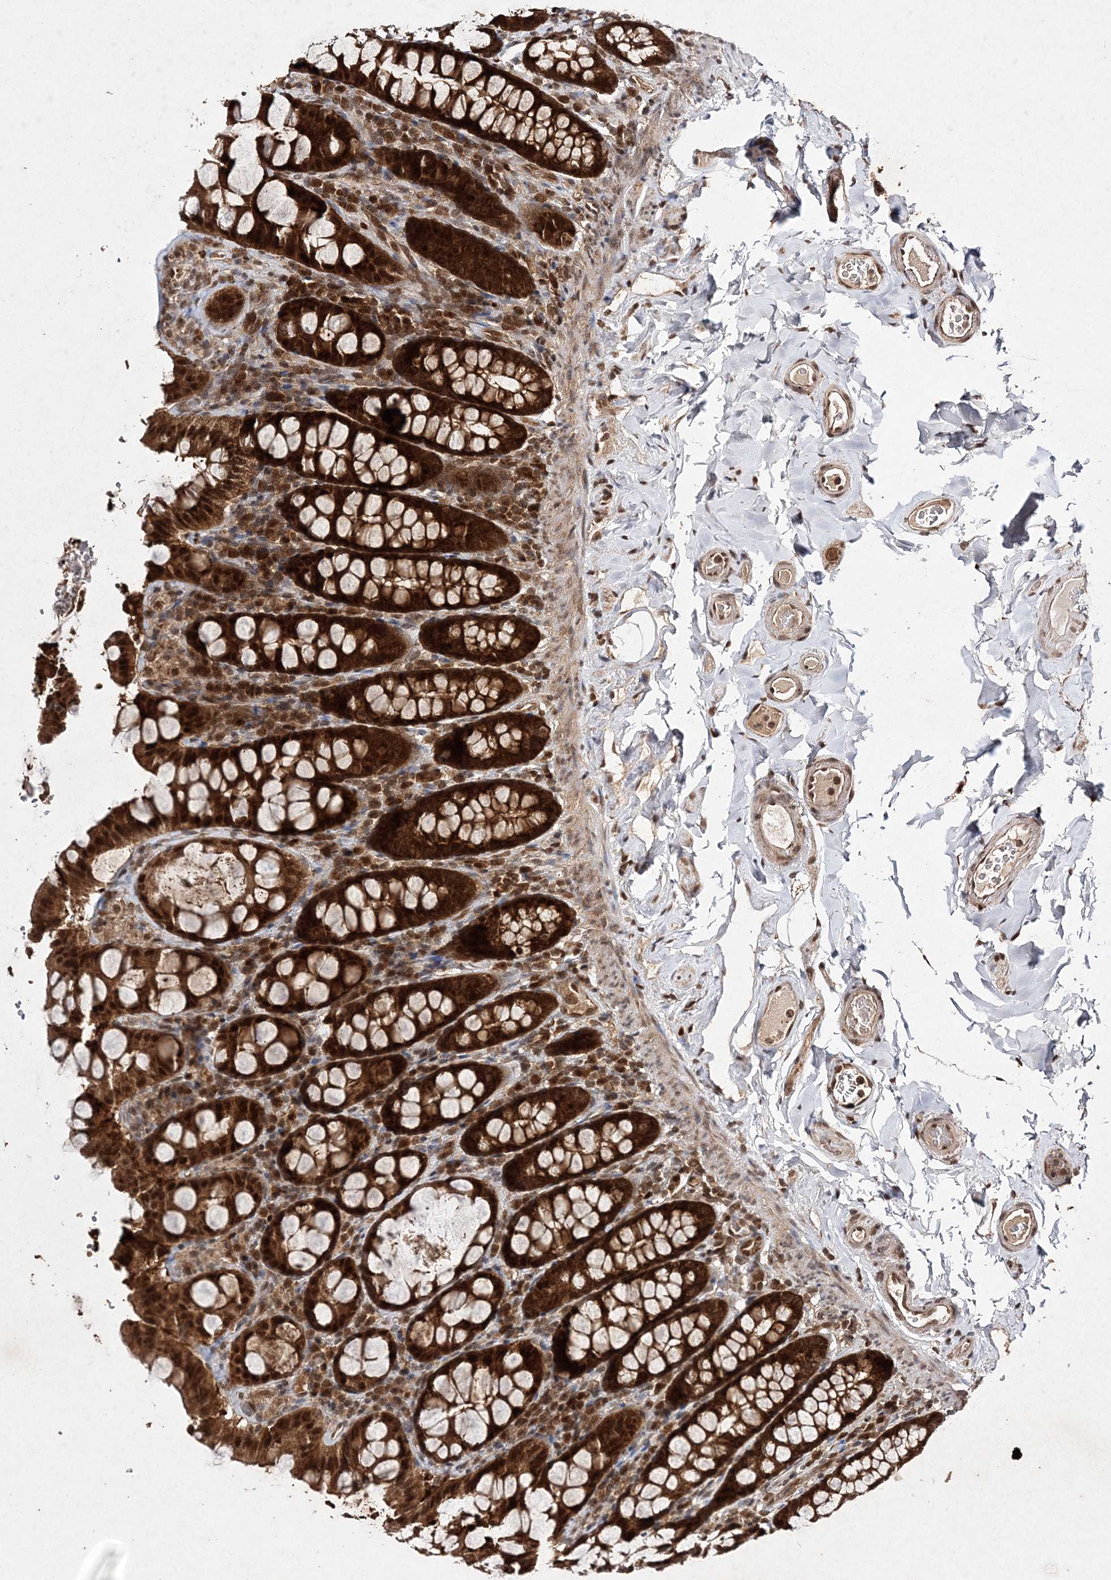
{"staining": {"intensity": "moderate", "quantity": ">75%", "location": "nuclear"}, "tissue": "colon", "cell_type": "Endothelial cells", "image_type": "normal", "snomed": [{"axis": "morphology", "description": "Normal tissue, NOS"}, {"axis": "topography", "description": "Colon"}, {"axis": "topography", "description": "Peripheral nerve tissue"}], "caption": "Brown immunohistochemical staining in benign human colon shows moderate nuclear staining in about >75% of endothelial cells.", "gene": "NIF3L1", "patient": {"sex": "female", "age": 61}}